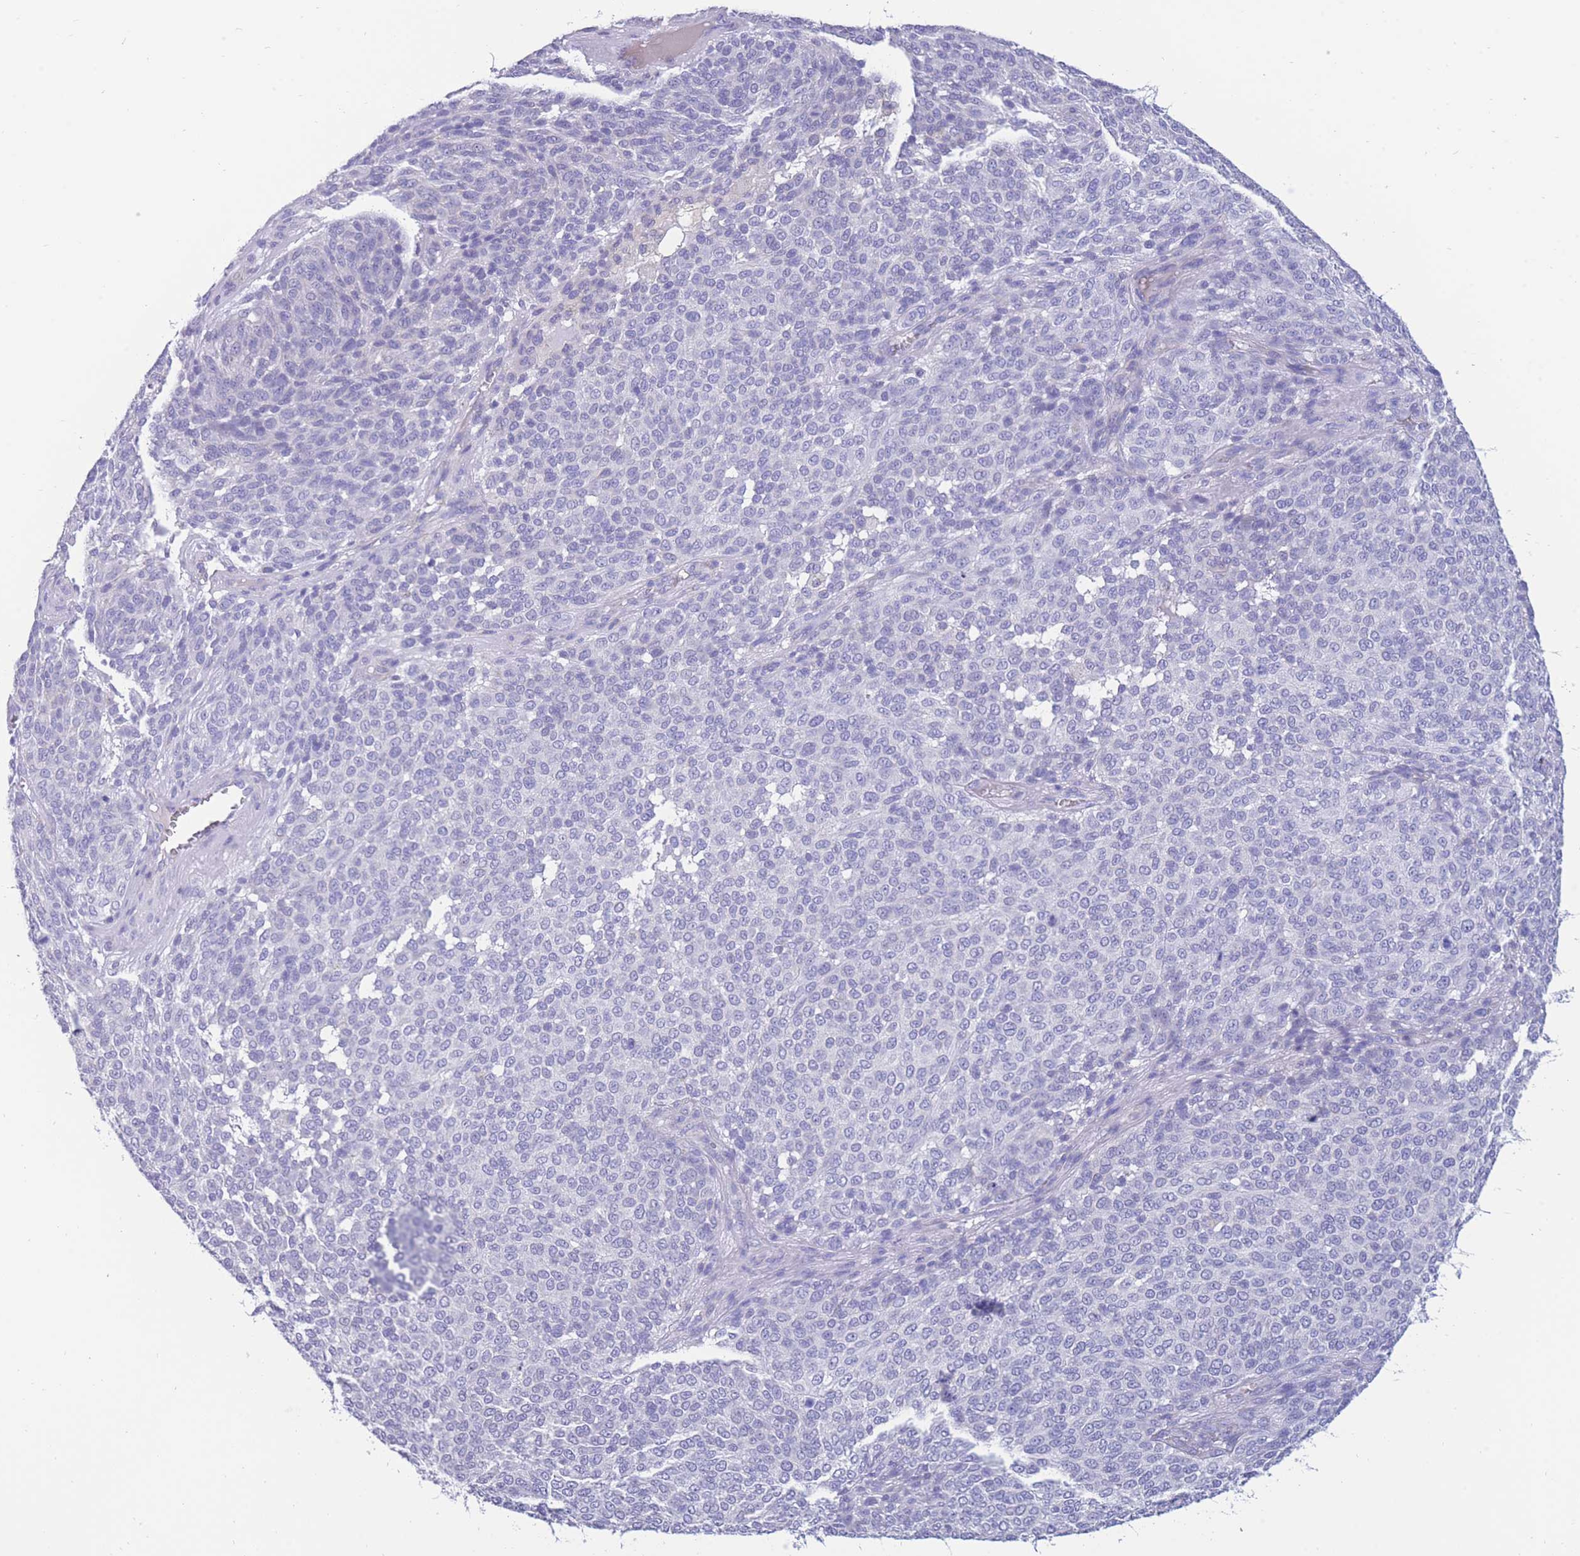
{"staining": {"intensity": "negative", "quantity": "none", "location": "none"}, "tissue": "melanoma", "cell_type": "Tumor cells", "image_type": "cancer", "snomed": [{"axis": "morphology", "description": "Malignant melanoma, NOS"}, {"axis": "topography", "description": "Skin"}], "caption": "The immunohistochemistry (IHC) image has no significant positivity in tumor cells of malignant melanoma tissue.", "gene": "INTS2", "patient": {"sex": "male", "age": 49}}